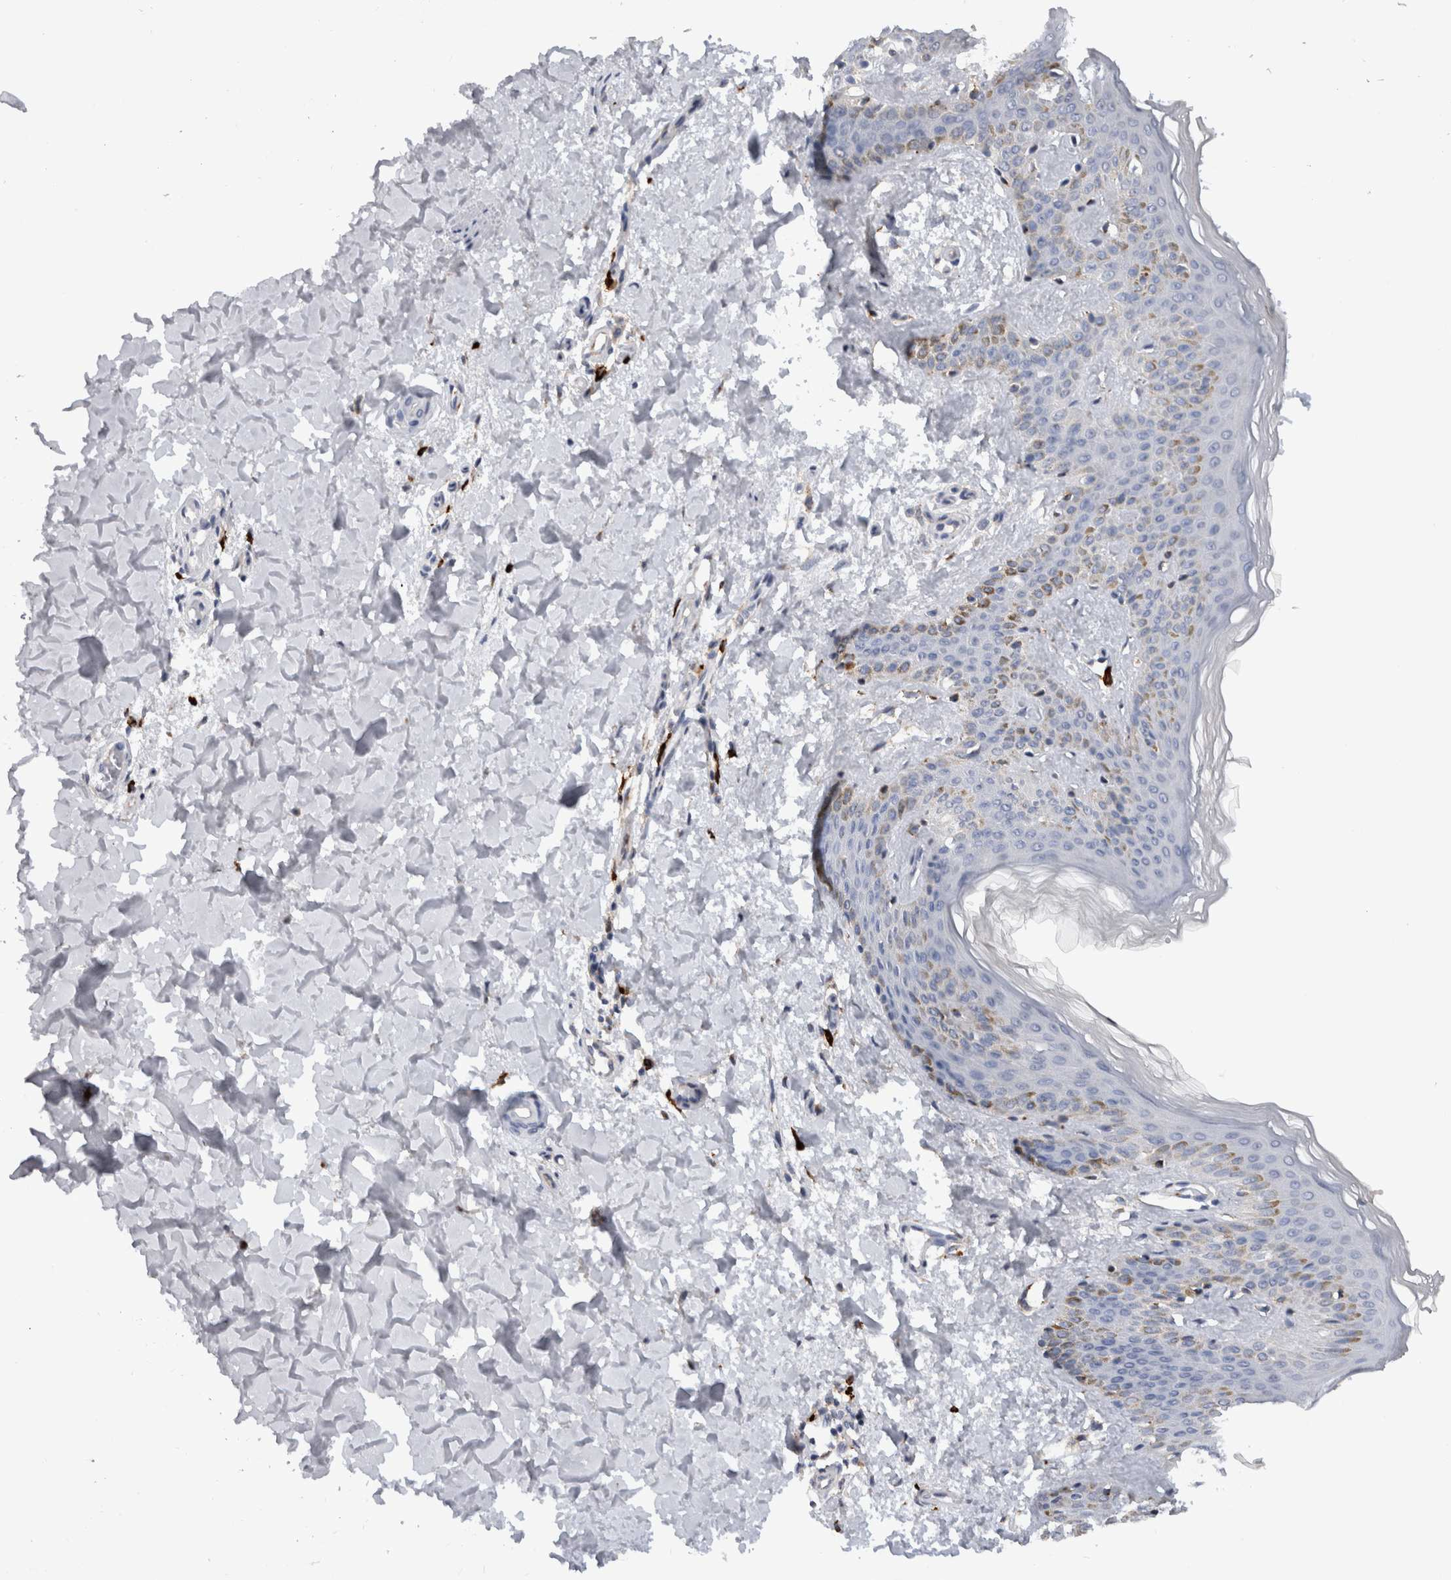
{"staining": {"intensity": "negative", "quantity": "none", "location": "none"}, "tissue": "skin", "cell_type": "Fibroblasts", "image_type": "normal", "snomed": [{"axis": "morphology", "description": "Normal tissue, NOS"}, {"axis": "morphology", "description": "Neoplasm, benign, NOS"}, {"axis": "topography", "description": "Skin"}, {"axis": "topography", "description": "Soft tissue"}], "caption": "This is an IHC micrograph of benign skin. There is no expression in fibroblasts.", "gene": "CD63", "patient": {"sex": "male", "age": 26}}